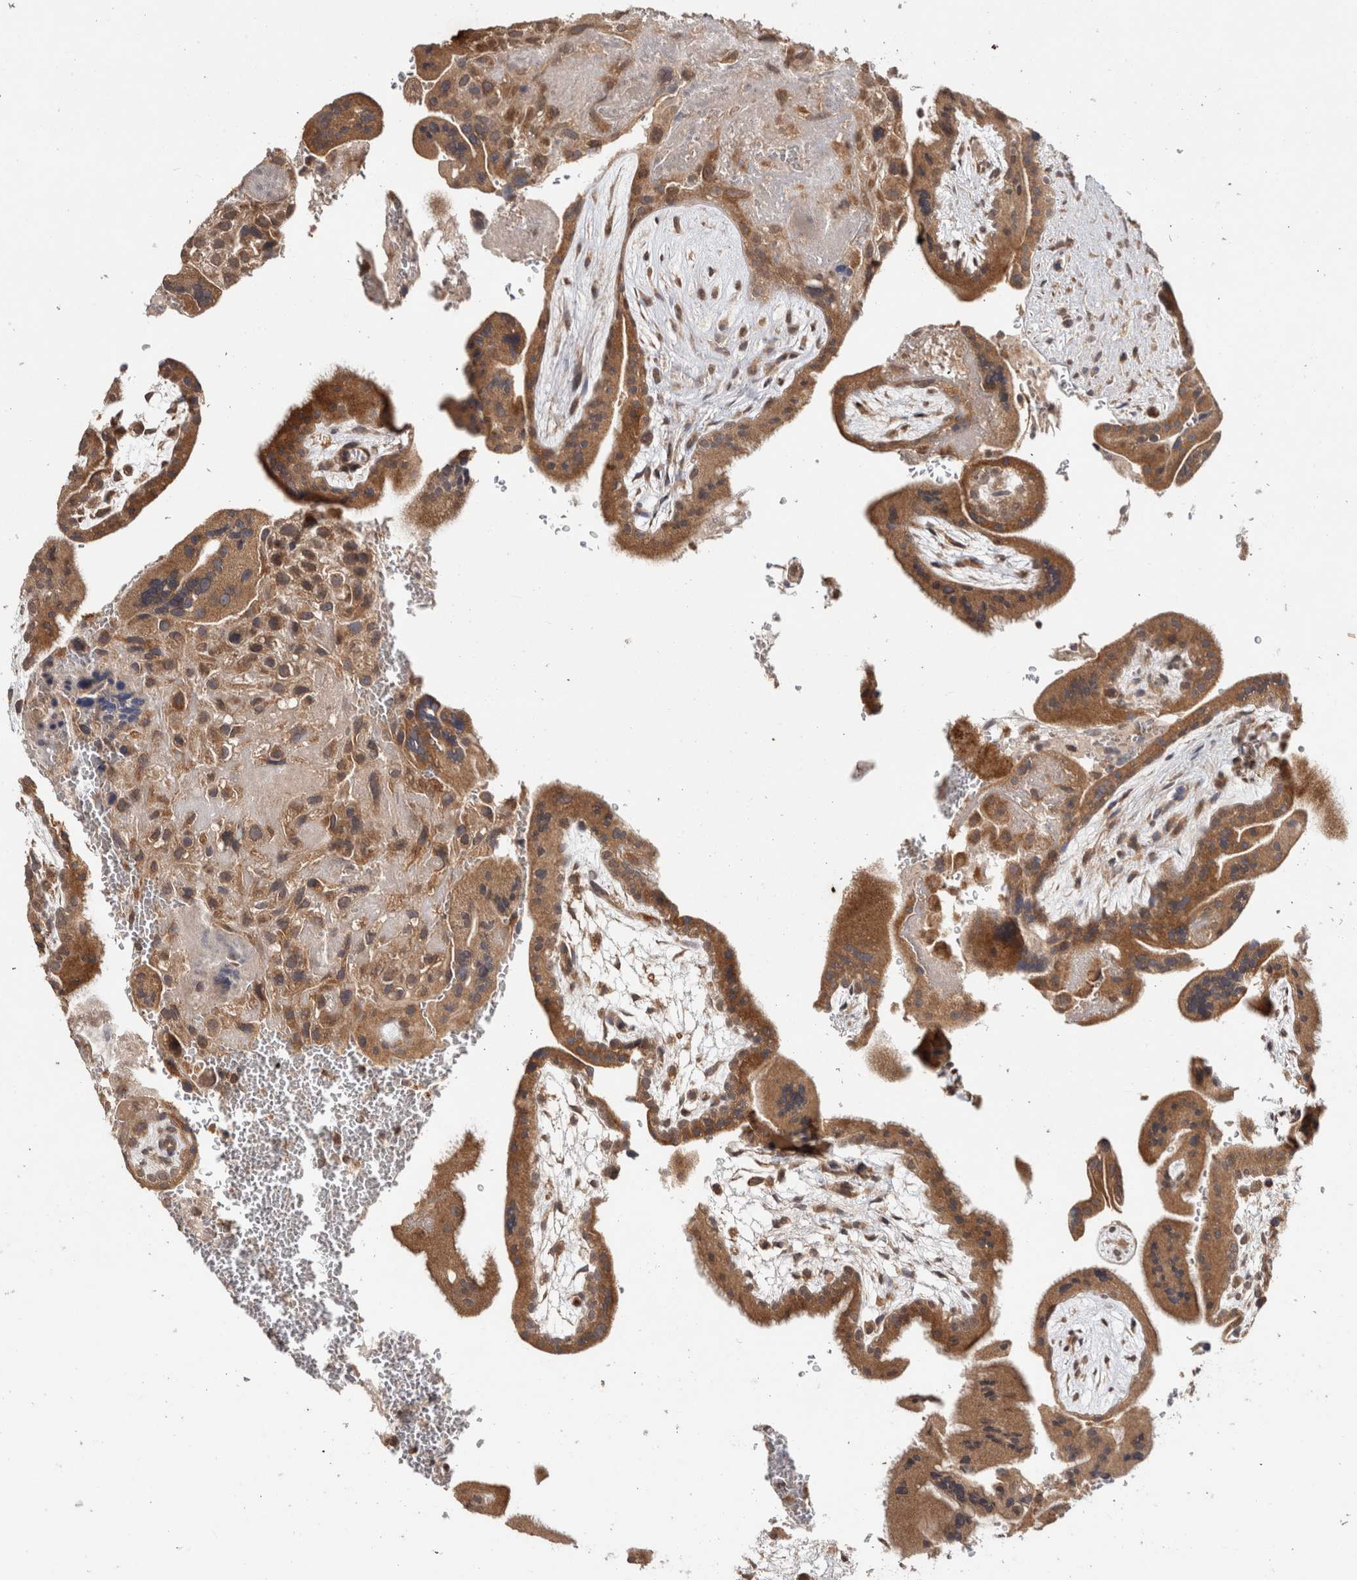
{"staining": {"intensity": "moderate", "quantity": ">75%", "location": "cytoplasmic/membranous"}, "tissue": "placenta", "cell_type": "Decidual cells", "image_type": "normal", "snomed": [{"axis": "morphology", "description": "Normal tissue, NOS"}, {"axis": "topography", "description": "Placenta"}], "caption": "A high-resolution histopathology image shows immunohistochemistry (IHC) staining of benign placenta, which reveals moderate cytoplasmic/membranous positivity in approximately >75% of decidual cells.", "gene": "HMOX2", "patient": {"sex": "female", "age": 35}}